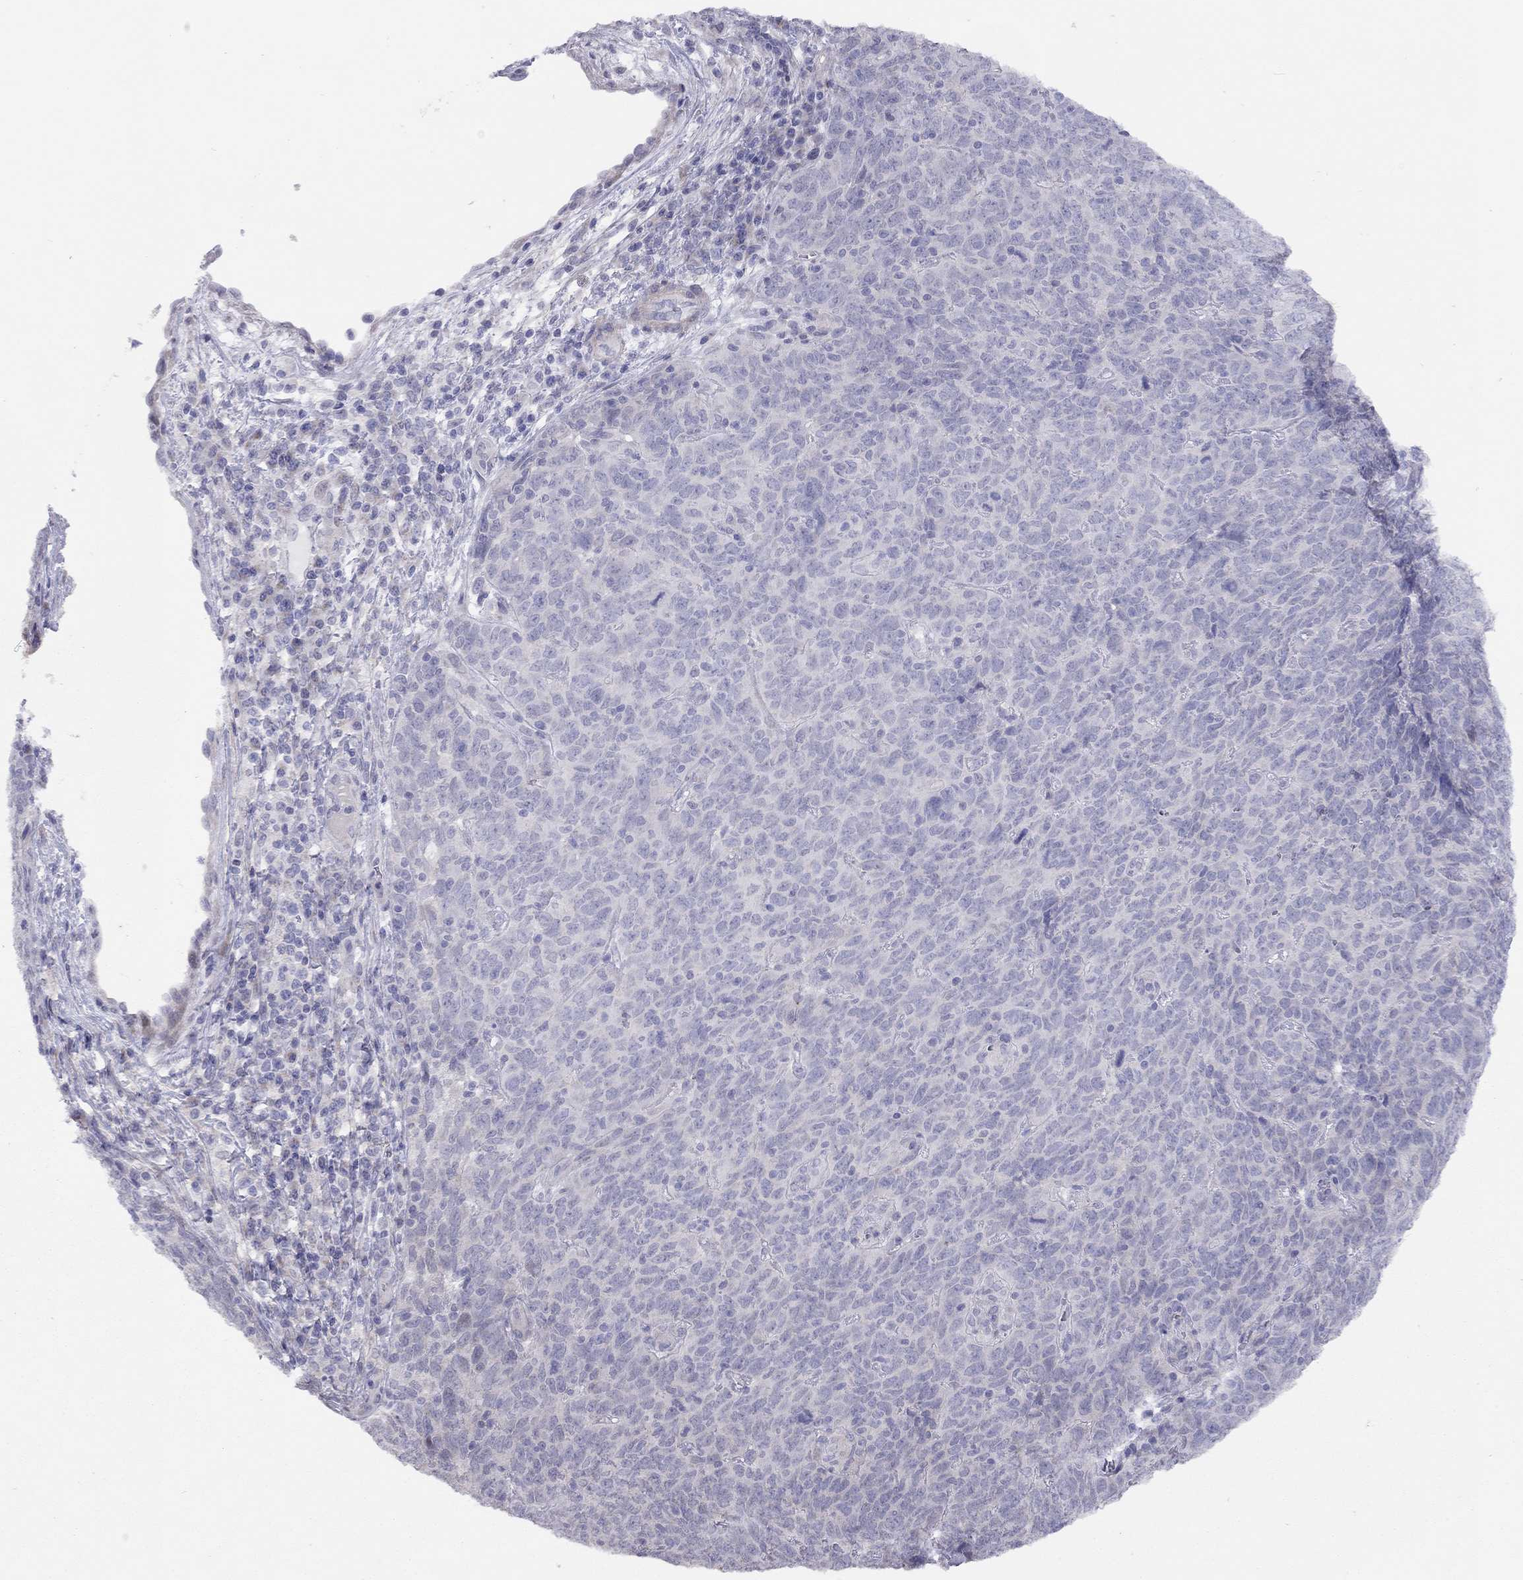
{"staining": {"intensity": "negative", "quantity": "none", "location": "none"}, "tissue": "skin cancer", "cell_type": "Tumor cells", "image_type": "cancer", "snomed": [{"axis": "morphology", "description": "Squamous cell carcinoma, NOS"}, {"axis": "topography", "description": "Skin"}, {"axis": "topography", "description": "Anal"}], "caption": "An IHC image of skin cancer (squamous cell carcinoma) is shown. There is no staining in tumor cells of skin cancer (squamous cell carcinoma). (Brightfield microscopy of DAB (3,3'-diaminobenzidine) immunohistochemistry at high magnification).", "gene": "SYTL2", "patient": {"sex": "female", "age": 51}}